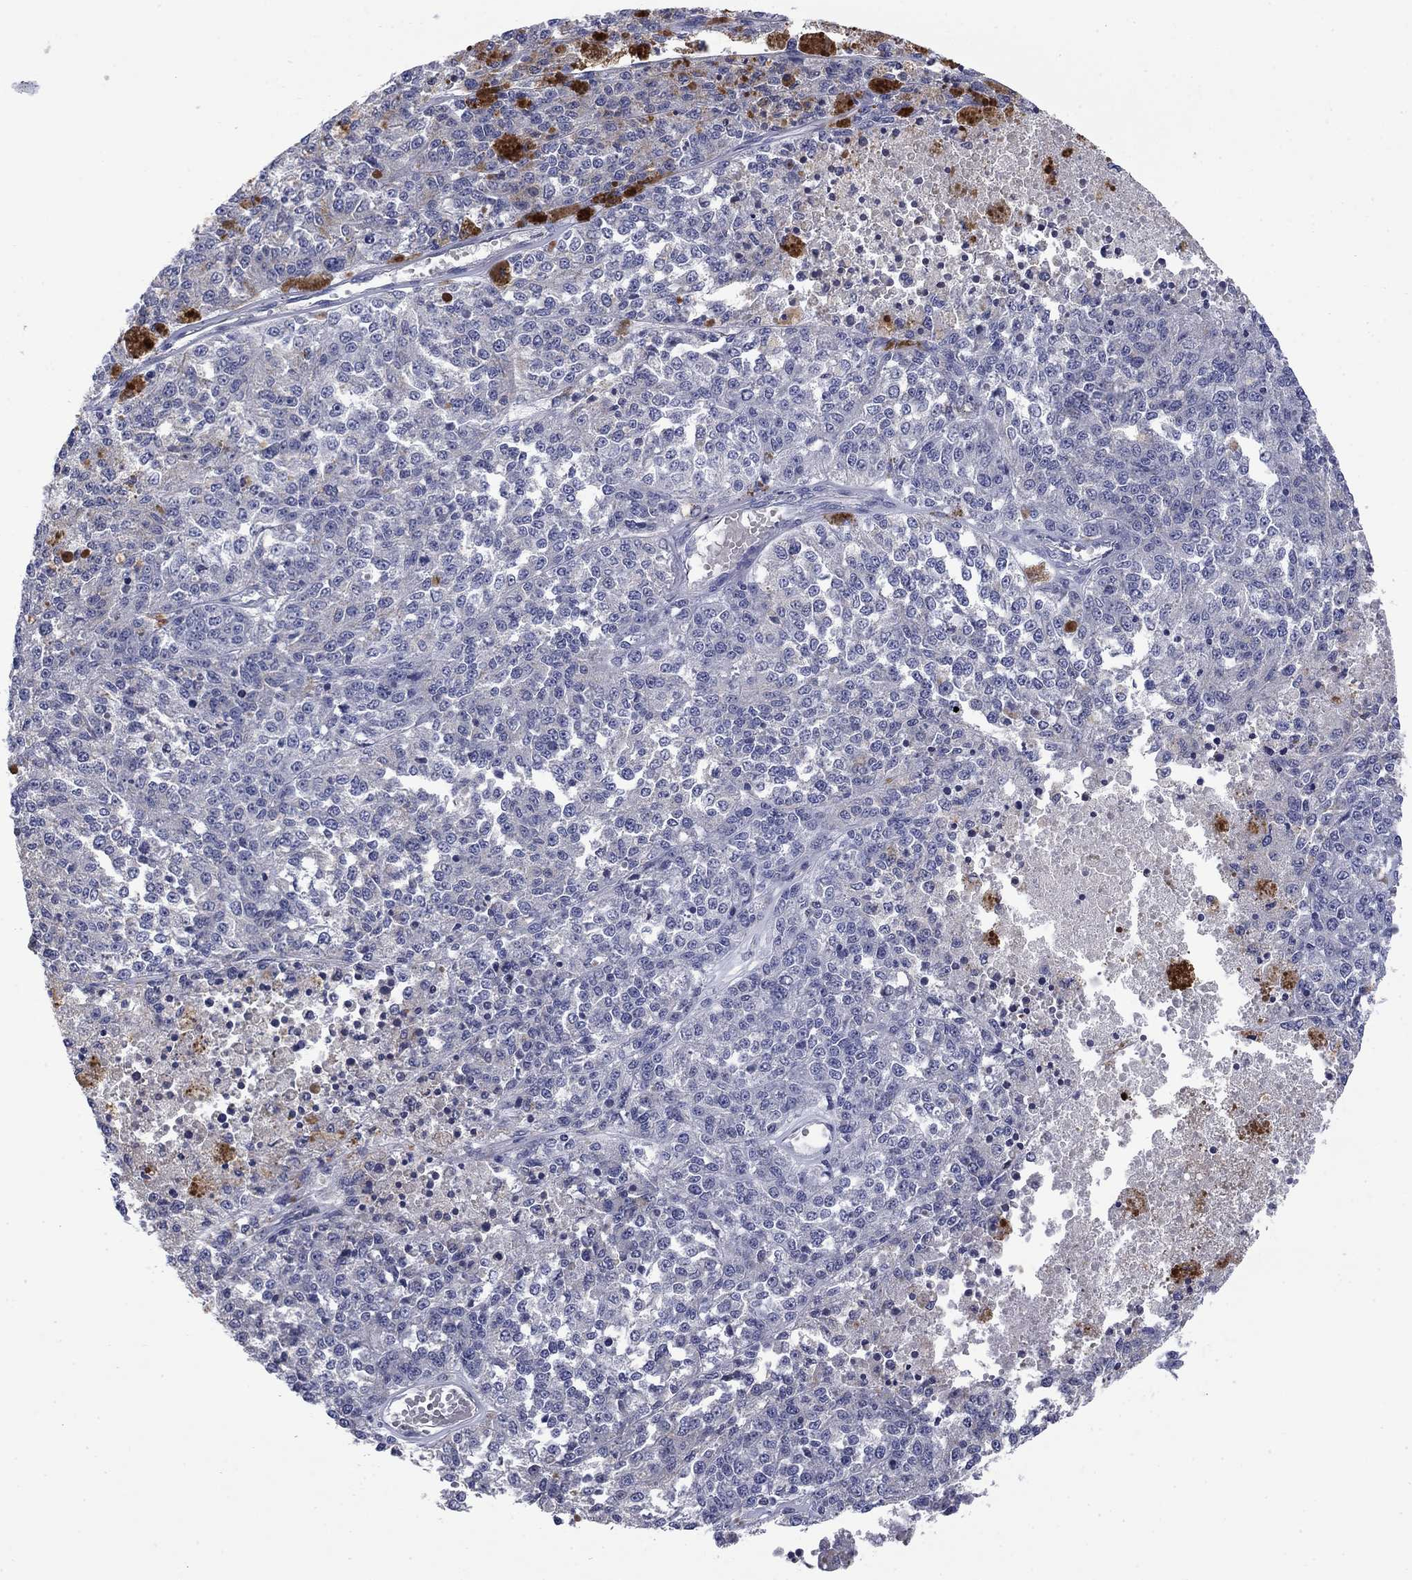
{"staining": {"intensity": "negative", "quantity": "none", "location": "none"}, "tissue": "melanoma", "cell_type": "Tumor cells", "image_type": "cancer", "snomed": [{"axis": "morphology", "description": "Malignant melanoma, Metastatic site"}, {"axis": "topography", "description": "Lymph node"}], "caption": "Malignant melanoma (metastatic site) stained for a protein using immunohistochemistry (IHC) shows no expression tumor cells.", "gene": "FRK", "patient": {"sex": "female", "age": 64}}